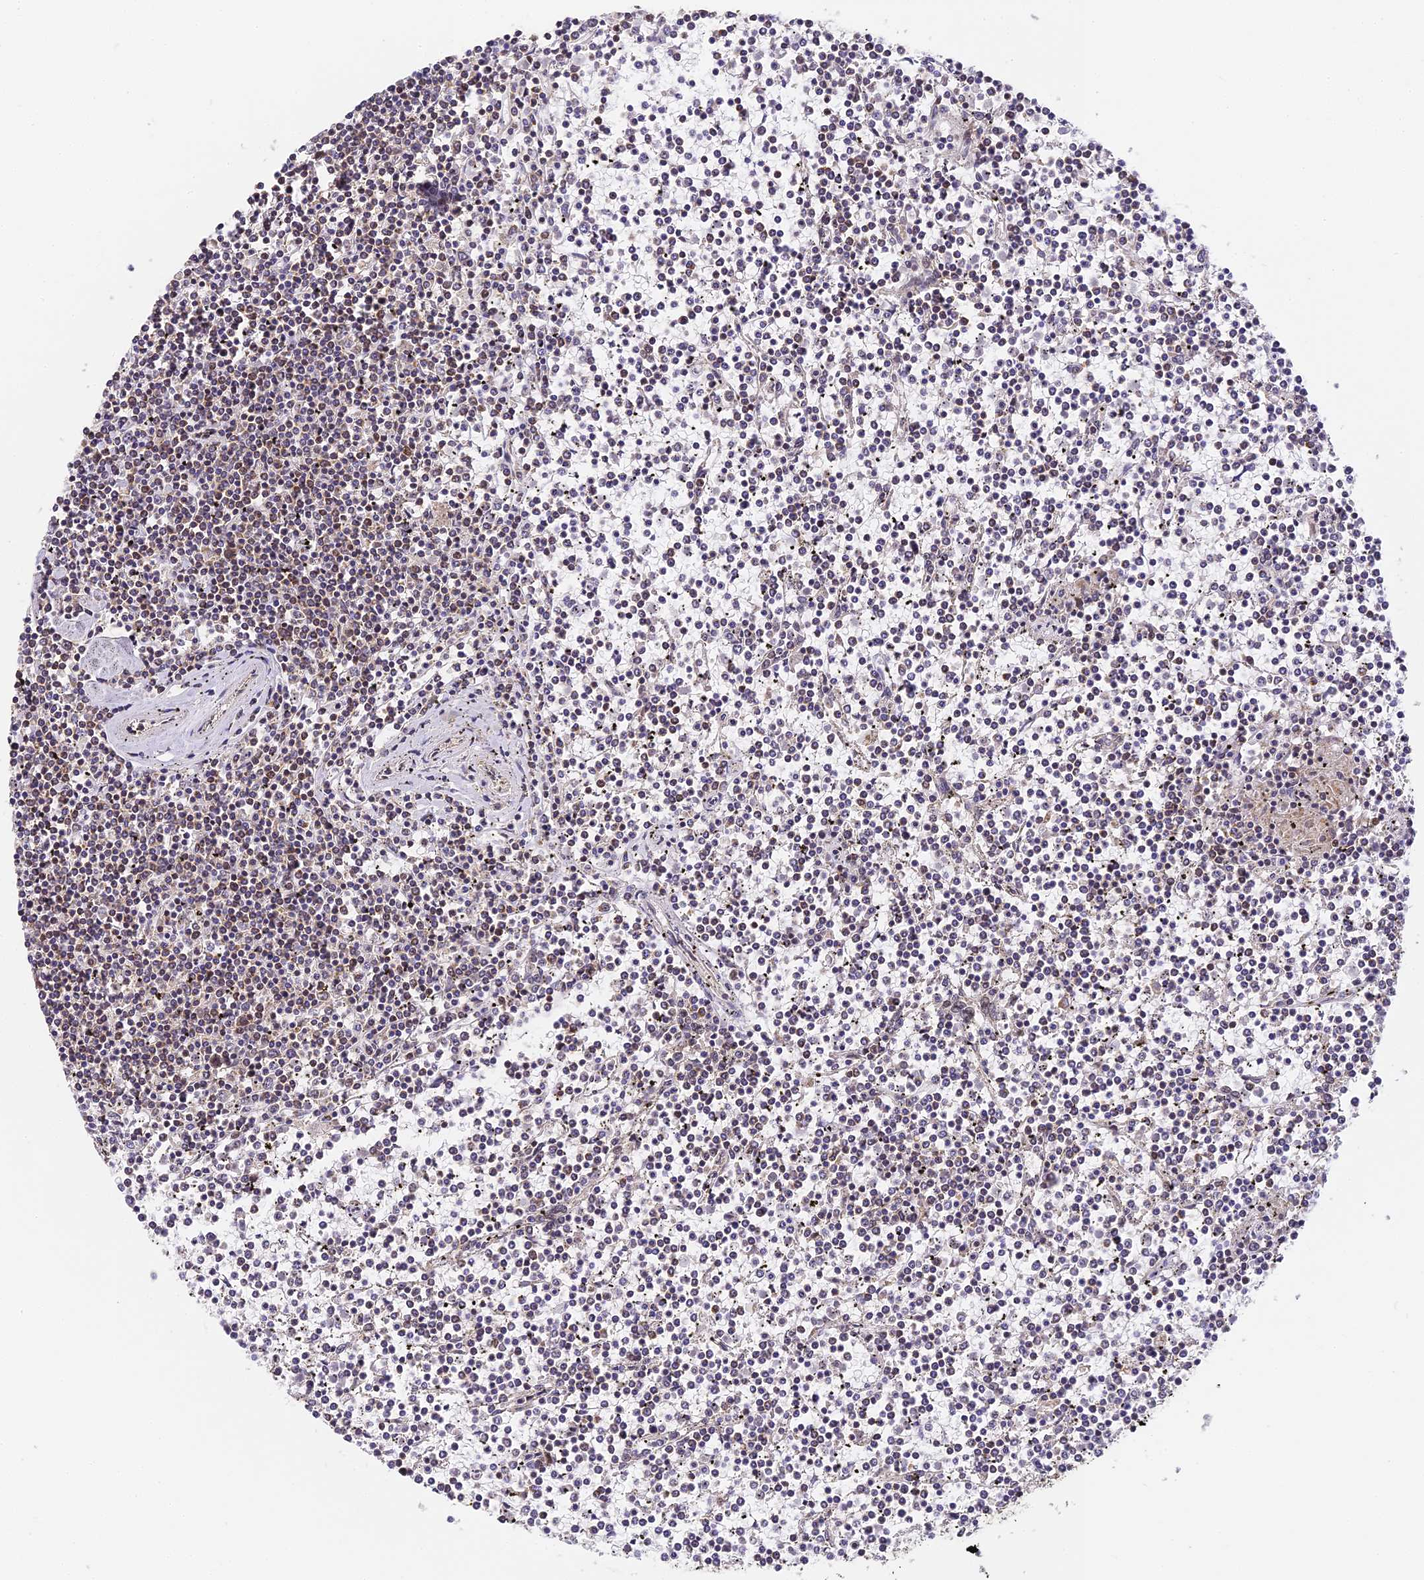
{"staining": {"intensity": "moderate", "quantity": "25%-75%", "location": "nuclear"}, "tissue": "lymphoma", "cell_type": "Tumor cells", "image_type": "cancer", "snomed": [{"axis": "morphology", "description": "Malignant lymphoma, non-Hodgkin's type, Low grade"}, {"axis": "topography", "description": "Spleen"}], "caption": "Malignant lymphoma, non-Hodgkin's type (low-grade) stained with a brown dye exhibits moderate nuclear positive positivity in about 25%-75% of tumor cells.", "gene": "DNAAF10", "patient": {"sex": "female", "age": 19}}